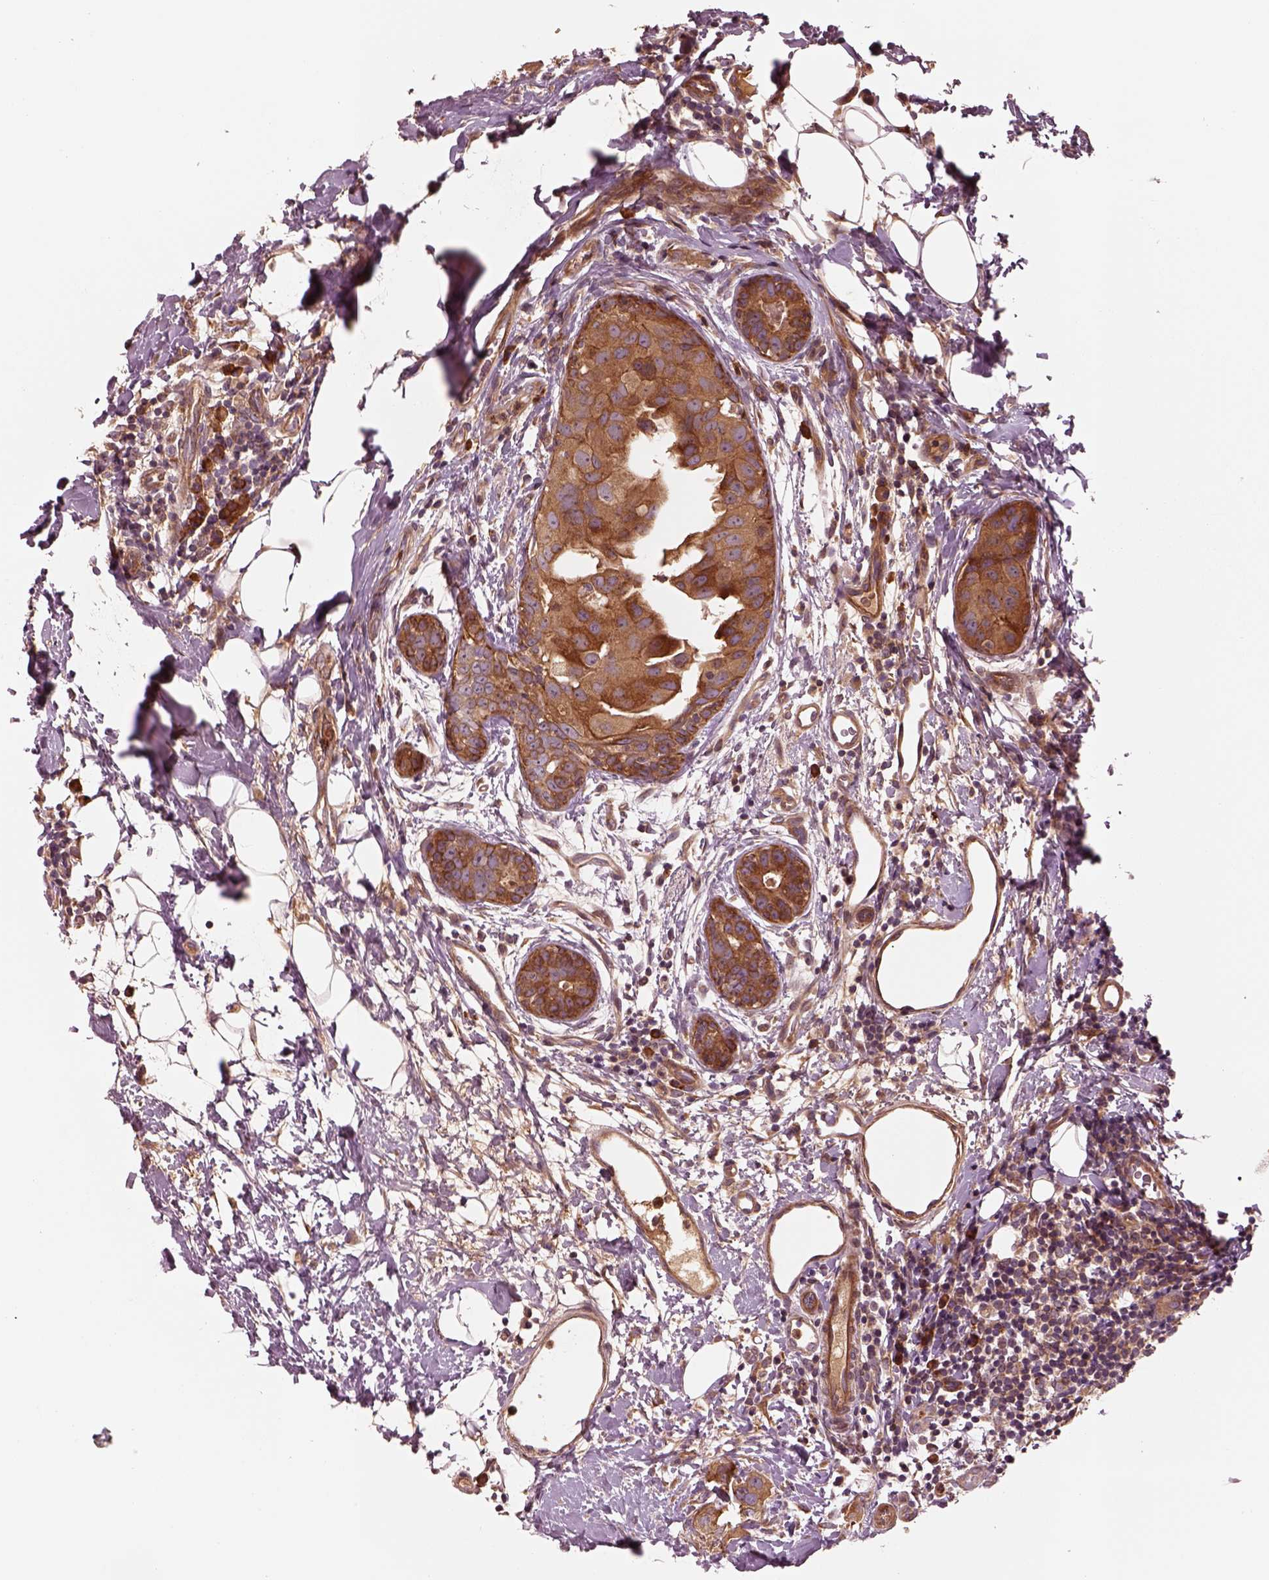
{"staining": {"intensity": "moderate", "quantity": ">75%", "location": "cytoplasmic/membranous"}, "tissue": "breast cancer", "cell_type": "Tumor cells", "image_type": "cancer", "snomed": [{"axis": "morphology", "description": "Normal tissue, NOS"}, {"axis": "morphology", "description": "Duct carcinoma"}, {"axis": "topography", "description": "Breast"}], "caption": "Protein expression analysis of human breast cancer reveals moderate cytoplasmic/membranous positivity in about >75% of tumor cells. The staining is performed using DAB (3,3'-diaminobenzidine) brown chromogen to label protein expression. The nuclei are counter-stained blue using hematoxylin.", "gene": "ASCC2", "patient": {"sex": "female", "age": 40}}